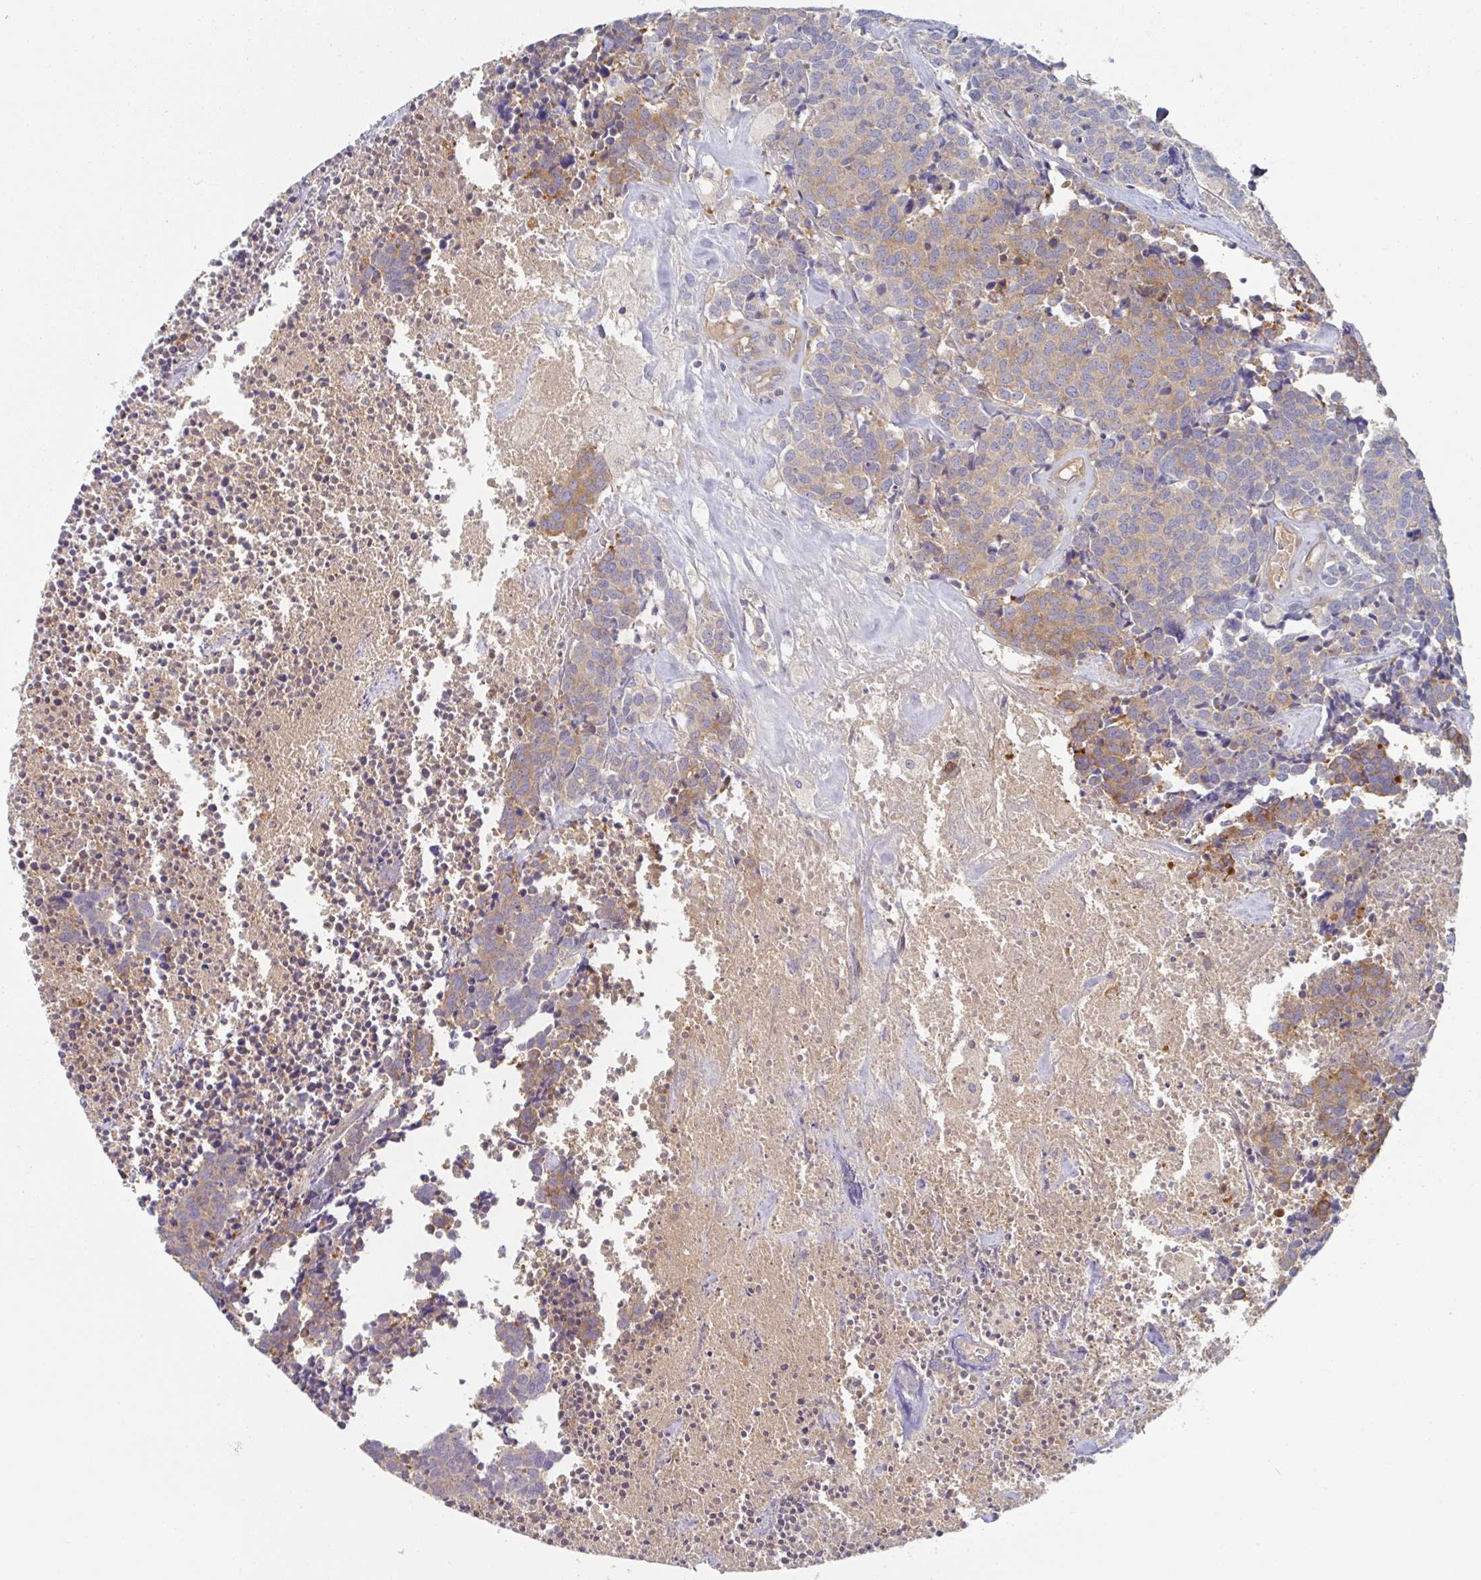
{"staining": {"intensity": "moderate", "quantity": "<25%", "location": "cytoplasmic/membranous"}, "tissue": "carcinoid", "cell_type": "Tumor cells", "image_type": "cancer", "snomed": [{"axis": "morphology", "description": "Carcinoid, malignant, NOS"}, {"axis": "topography", "description": "Skin"}], "caption": "Protein expression analysis of carcinoid reveals moderate cytoplasmic/membranous positivity in about <25% of tumor cells.", "gene": "AMPD2", "patient": {"sex": "female", "age": 79}}